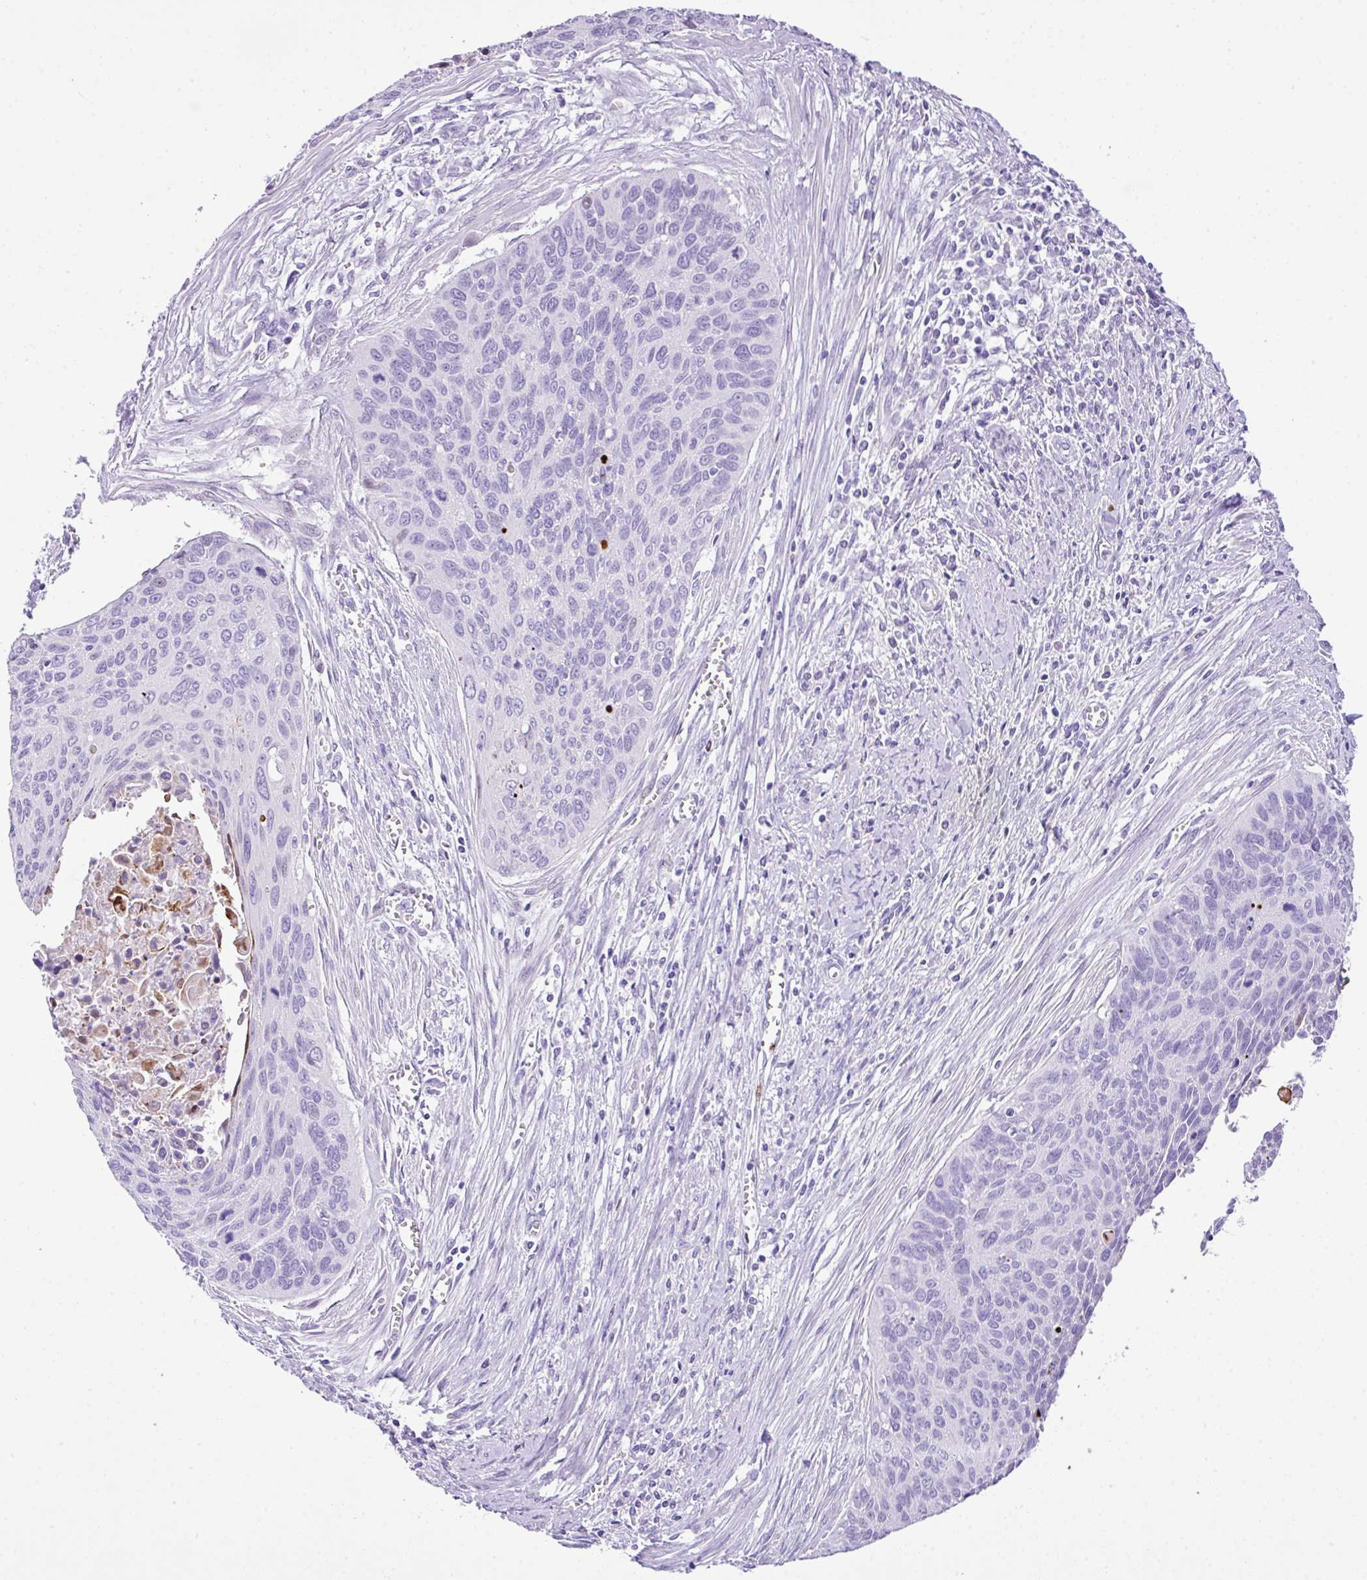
{"staining": {"intensity": "negative", "quantity": "none", "location": "none"}, "tissue": "cervical cancer", "cell_type": "Tumor cells", "image_type": "cancer", "snomed": [{"axis": "morphology", "description": "Squamous cell carcinoma, NOS"}, {"axis": "topography", "description": "Cervix"}], "caption": "Immunohistochemical staining of human squamous cell carcinoma (cervical) exhibits no significant expression in tumor cells. (DAB immunohistochemistry (IHC) visualized using brightfield microscopy, high magnification).", "gene": "RCAN2", "patient": {"sex": "female", "age": 55}}